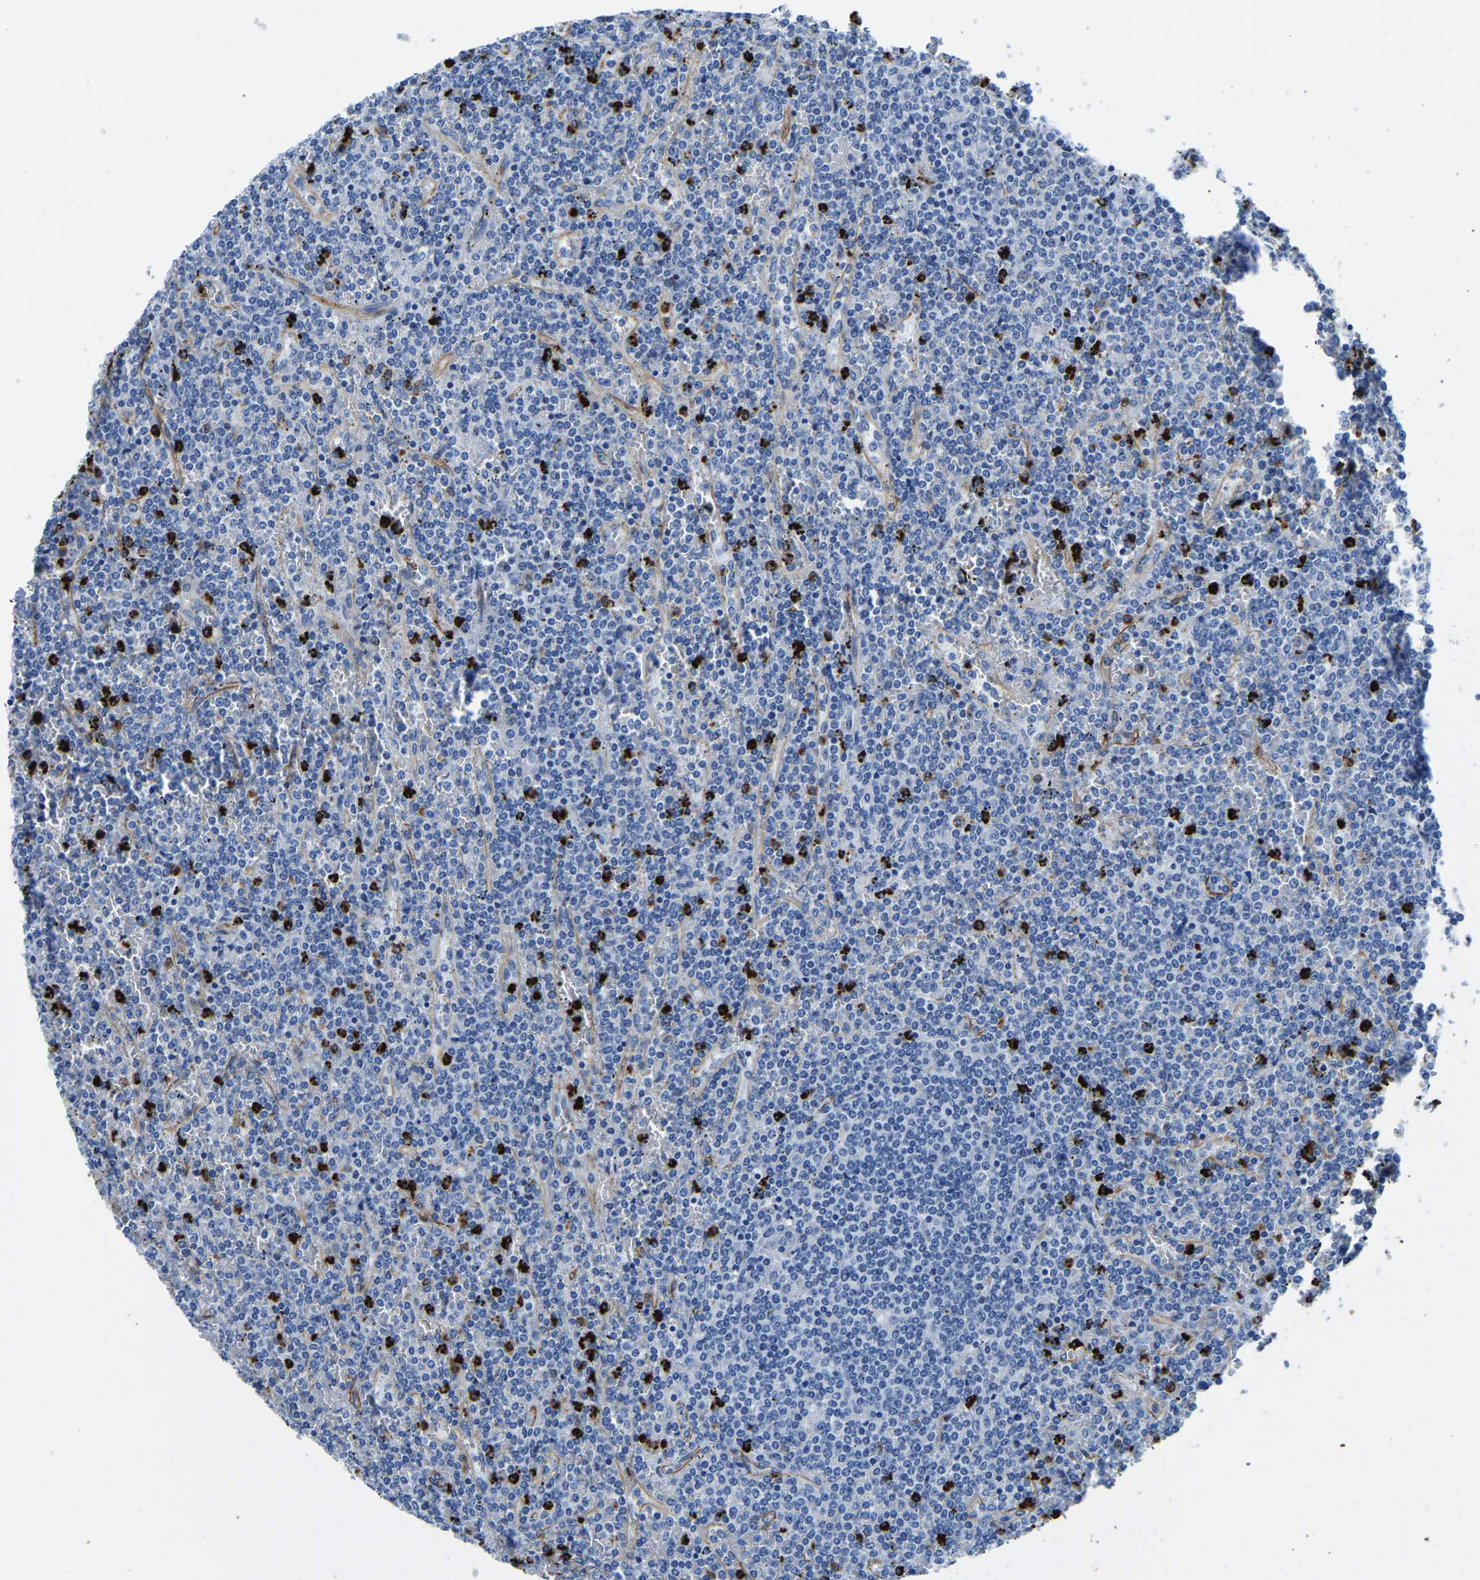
{"staining": {"intensity": "negative", "quantity": "none", "location": "none"}, "tissue": "lymphoma", "cell_type": "Tumor cells", "image_type": "cancer", "snomed": [{"axis": "morphology", "description": "Malignant lymphoma, non-Hodgkin's type, Low grade"}, {"axis": "topography", "description": "Spleen"}], "caption": "Tumor cells show no significant protein staining in low-grade malignant lymphoma, non-Hodgkin's type.", "gene": "MS4A3", "patient": {"sex": "female", "age": 19}}